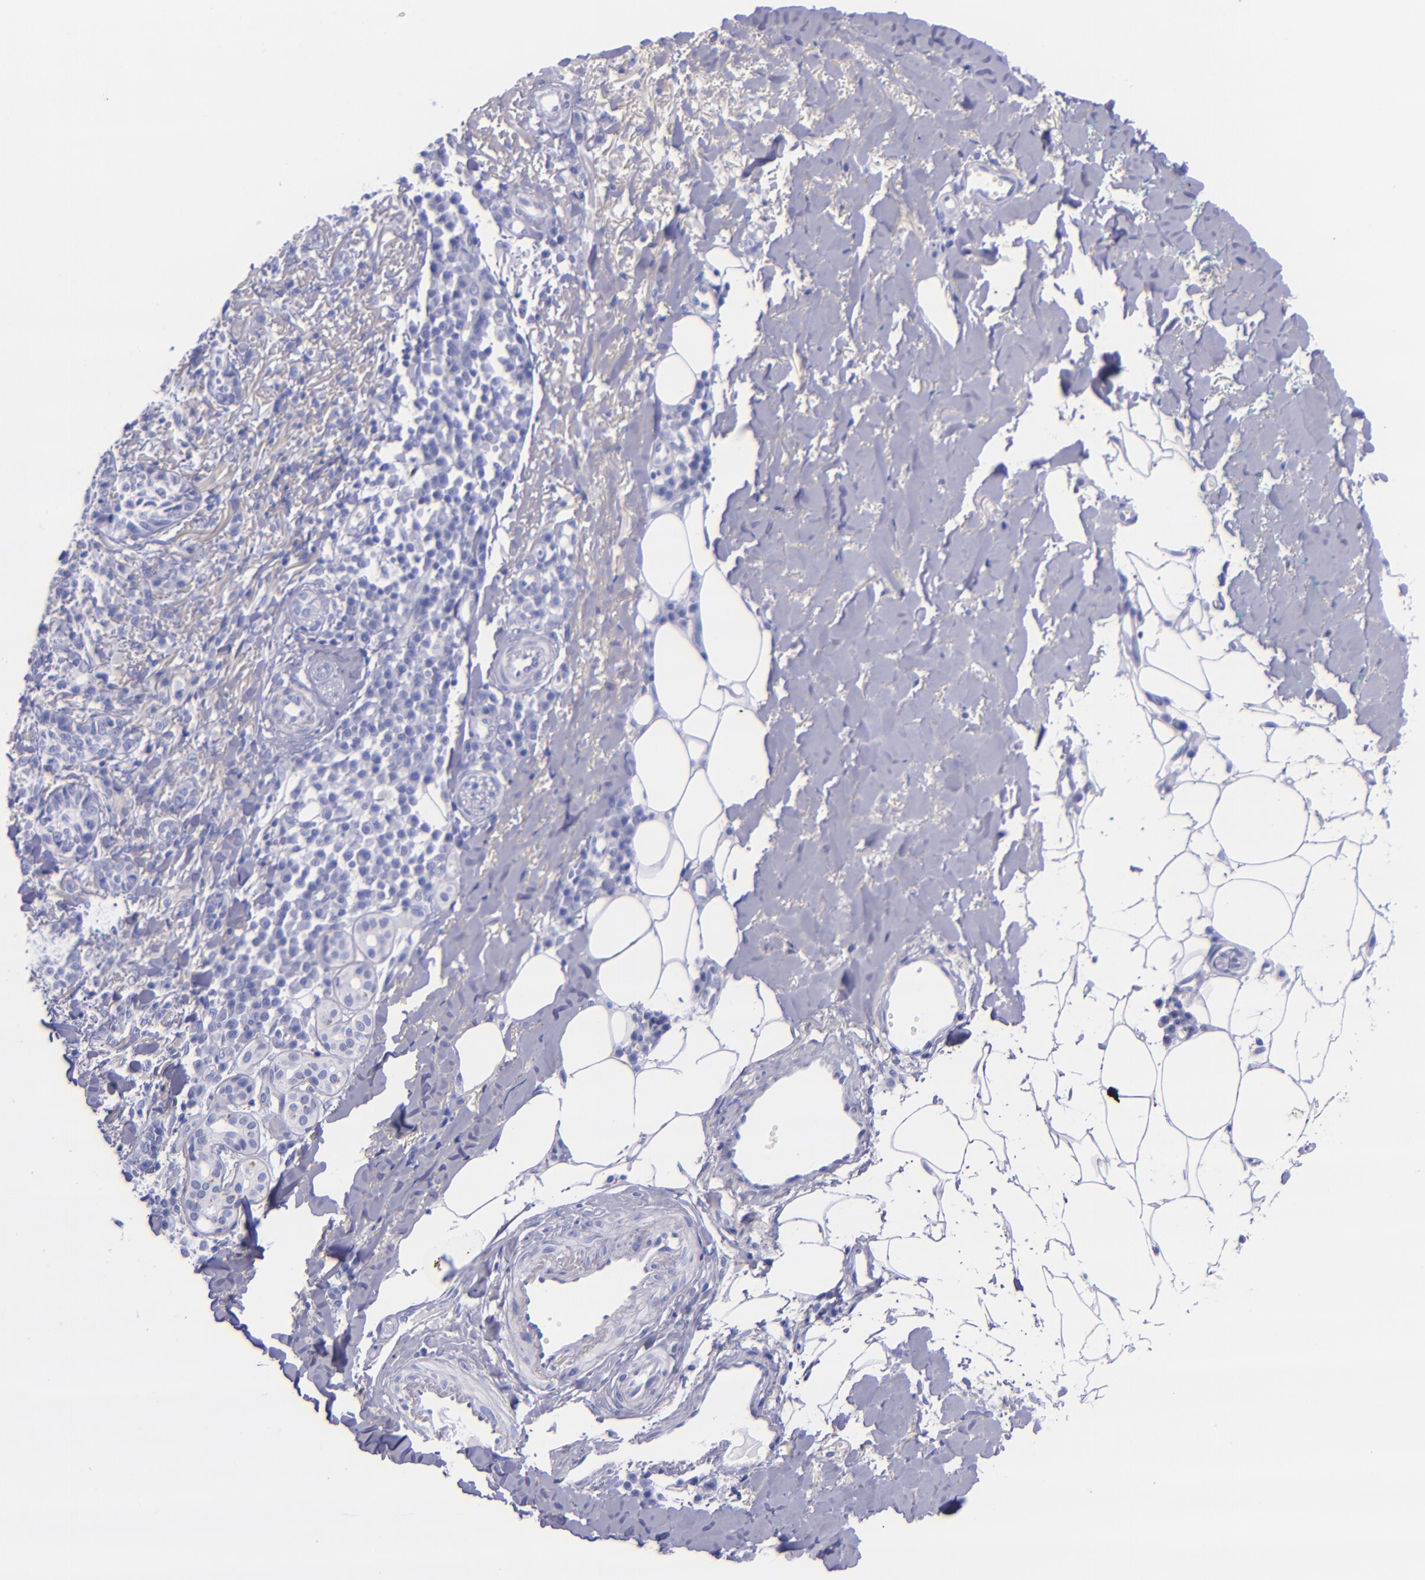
{"staining": {"intensity": "negative", "quantity": "none", "location": "none"}, "tissue": "skin cancer", "cell_type": "Tumor cells", "image_type": "cancer", "snomed": [{"axis": "morphology", "description": "Basal cell carcinoma"}, {"axis": "topography", "description": "Skin"}], "caption": "The image reveals no staining of tumor cells in basal cell carcinoma (skin).", "gene": "LAG3", "patient": {"sex": "female", "age": 89}}